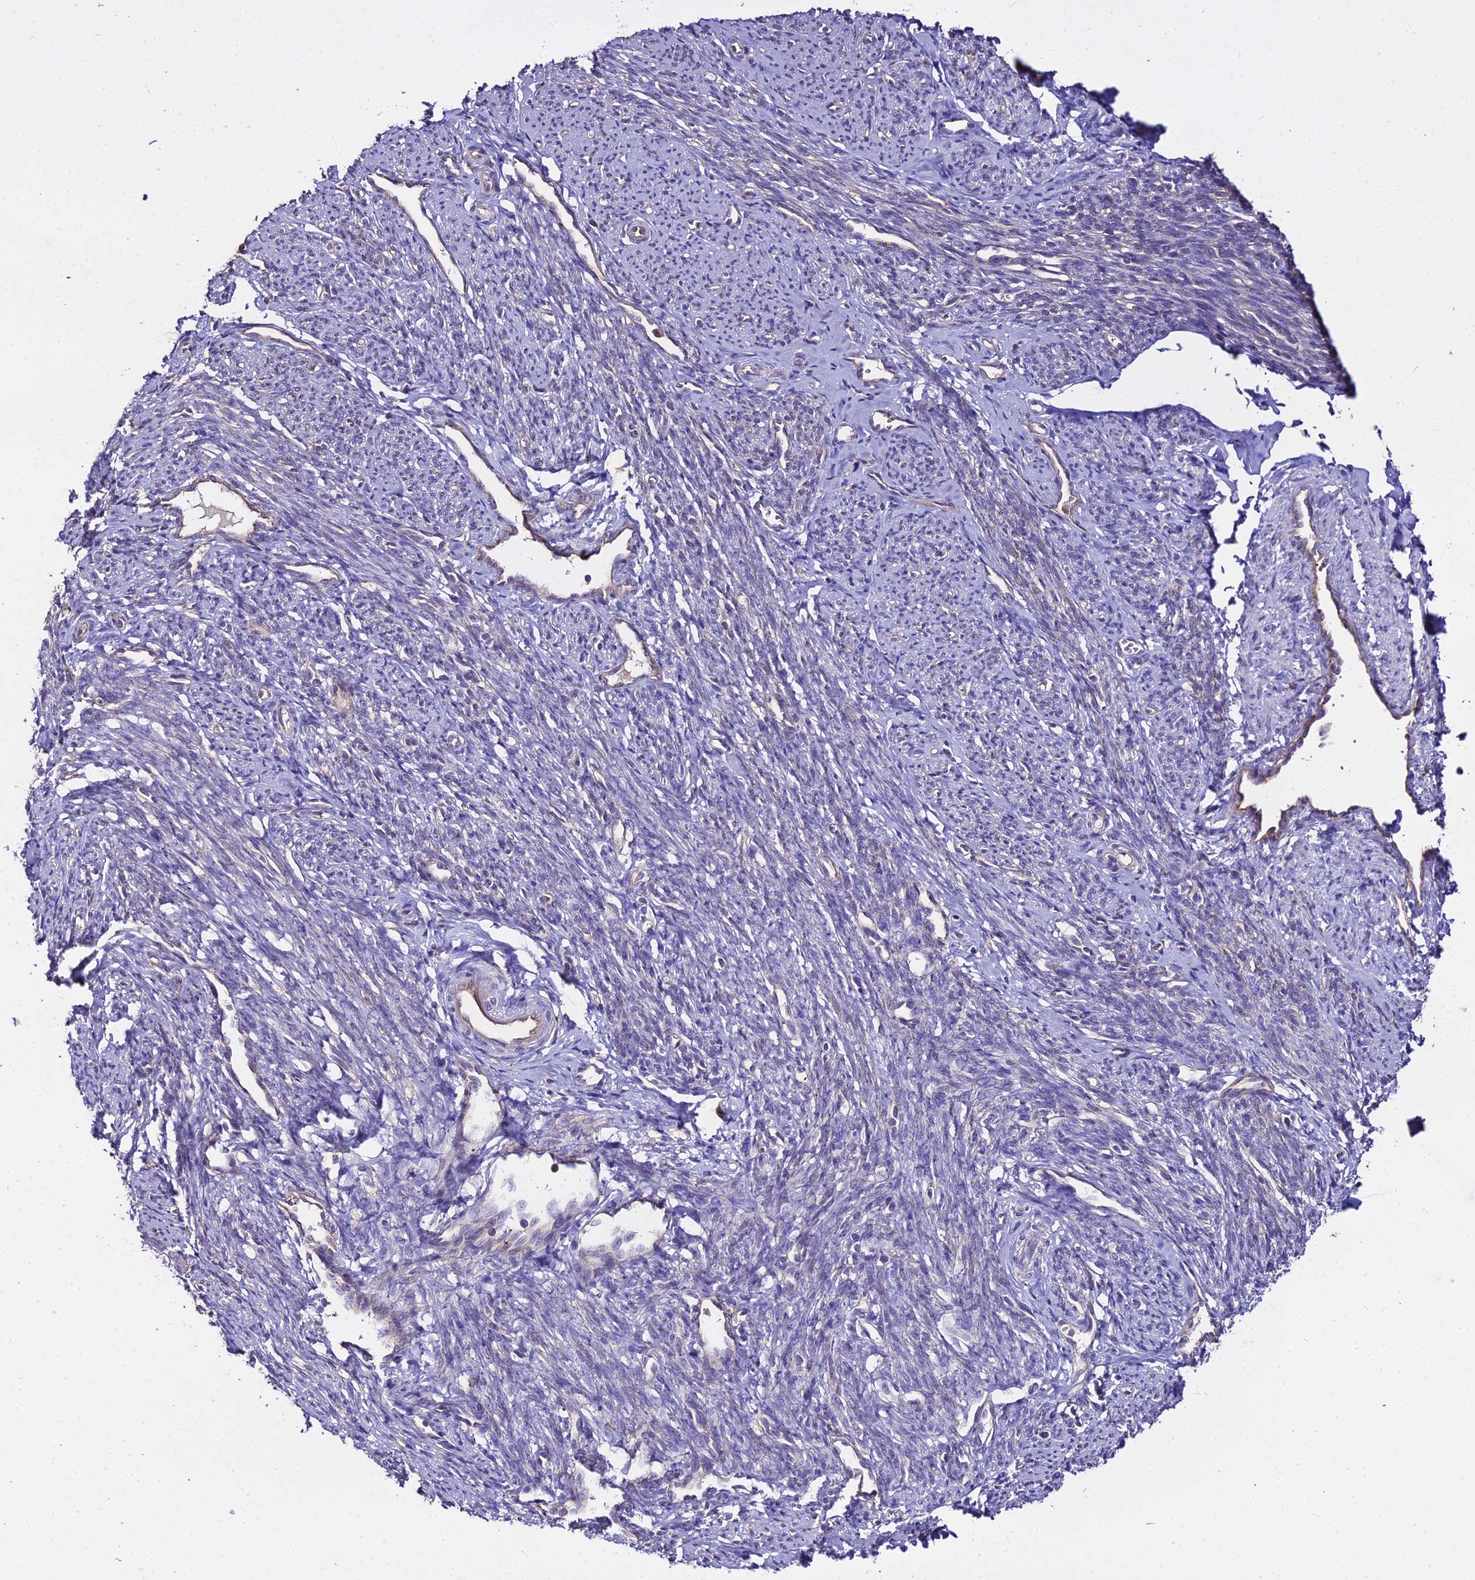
{"staining": {"intensity": "negative", "quantity": "none", "location": "none"}, "tissue": "smooth muscle", "cell_type": "Smooth muscle cells", "image_type": "normal", "snomed": [{"axis": "morphology", "description": "Normal tissue, NOS"}, {"axis": "topography", "description": "Smooth muscle"}, {"axis": "topography", "description": "Uterus"}], "caption": "The image reveals no significant staining in smooth muscle cells of smooth muscle. (Stains: DAB IHC with hematoxylin counter stain, Microscopy: brightfield microscopy at high magnification).", "gene": "GLYAT", "patient": {"sex": "female", "age": 59}}